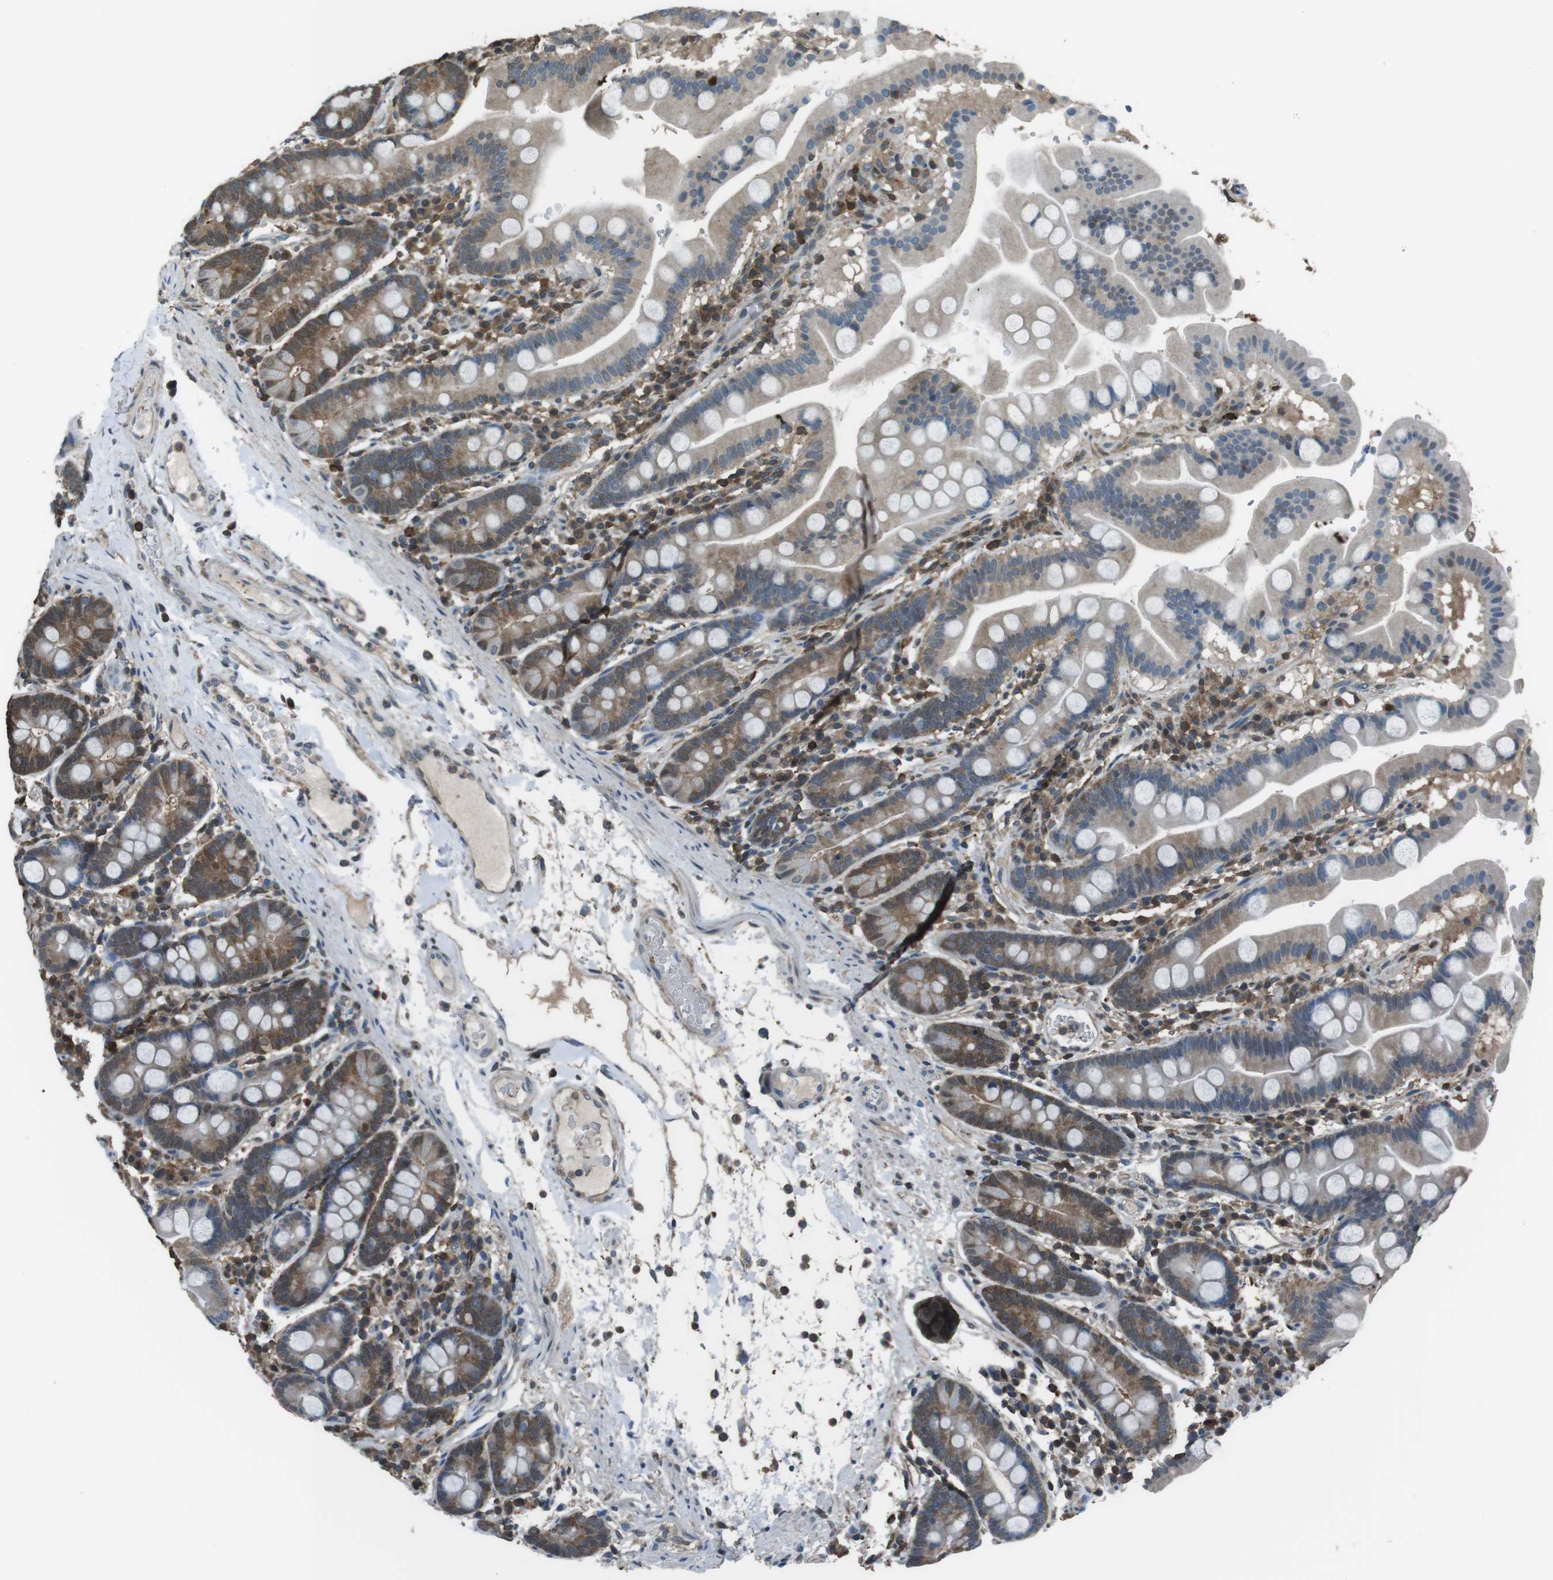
{"staining": {"intensity": "moderate", "quantity": "25%-75%", "location": "cytoplasmic/membranous"}, "tissue": "duodenum", "cell_type": "Glandular cells", "image_type": "normal", "snomed": [{"axis": "morphology", "description": "Normal tissue, NOS"}, {"axis": "topography", "description": "Duodenum"}], "caption": "This photomicrograph displays IHC staining of benign duodenum, with medium moderate cytoplasmic/membranous staining in about 25%-75% of glandular cells.", "gene": "TWSG1", "patient": {"sex": "male", "age": 50}}